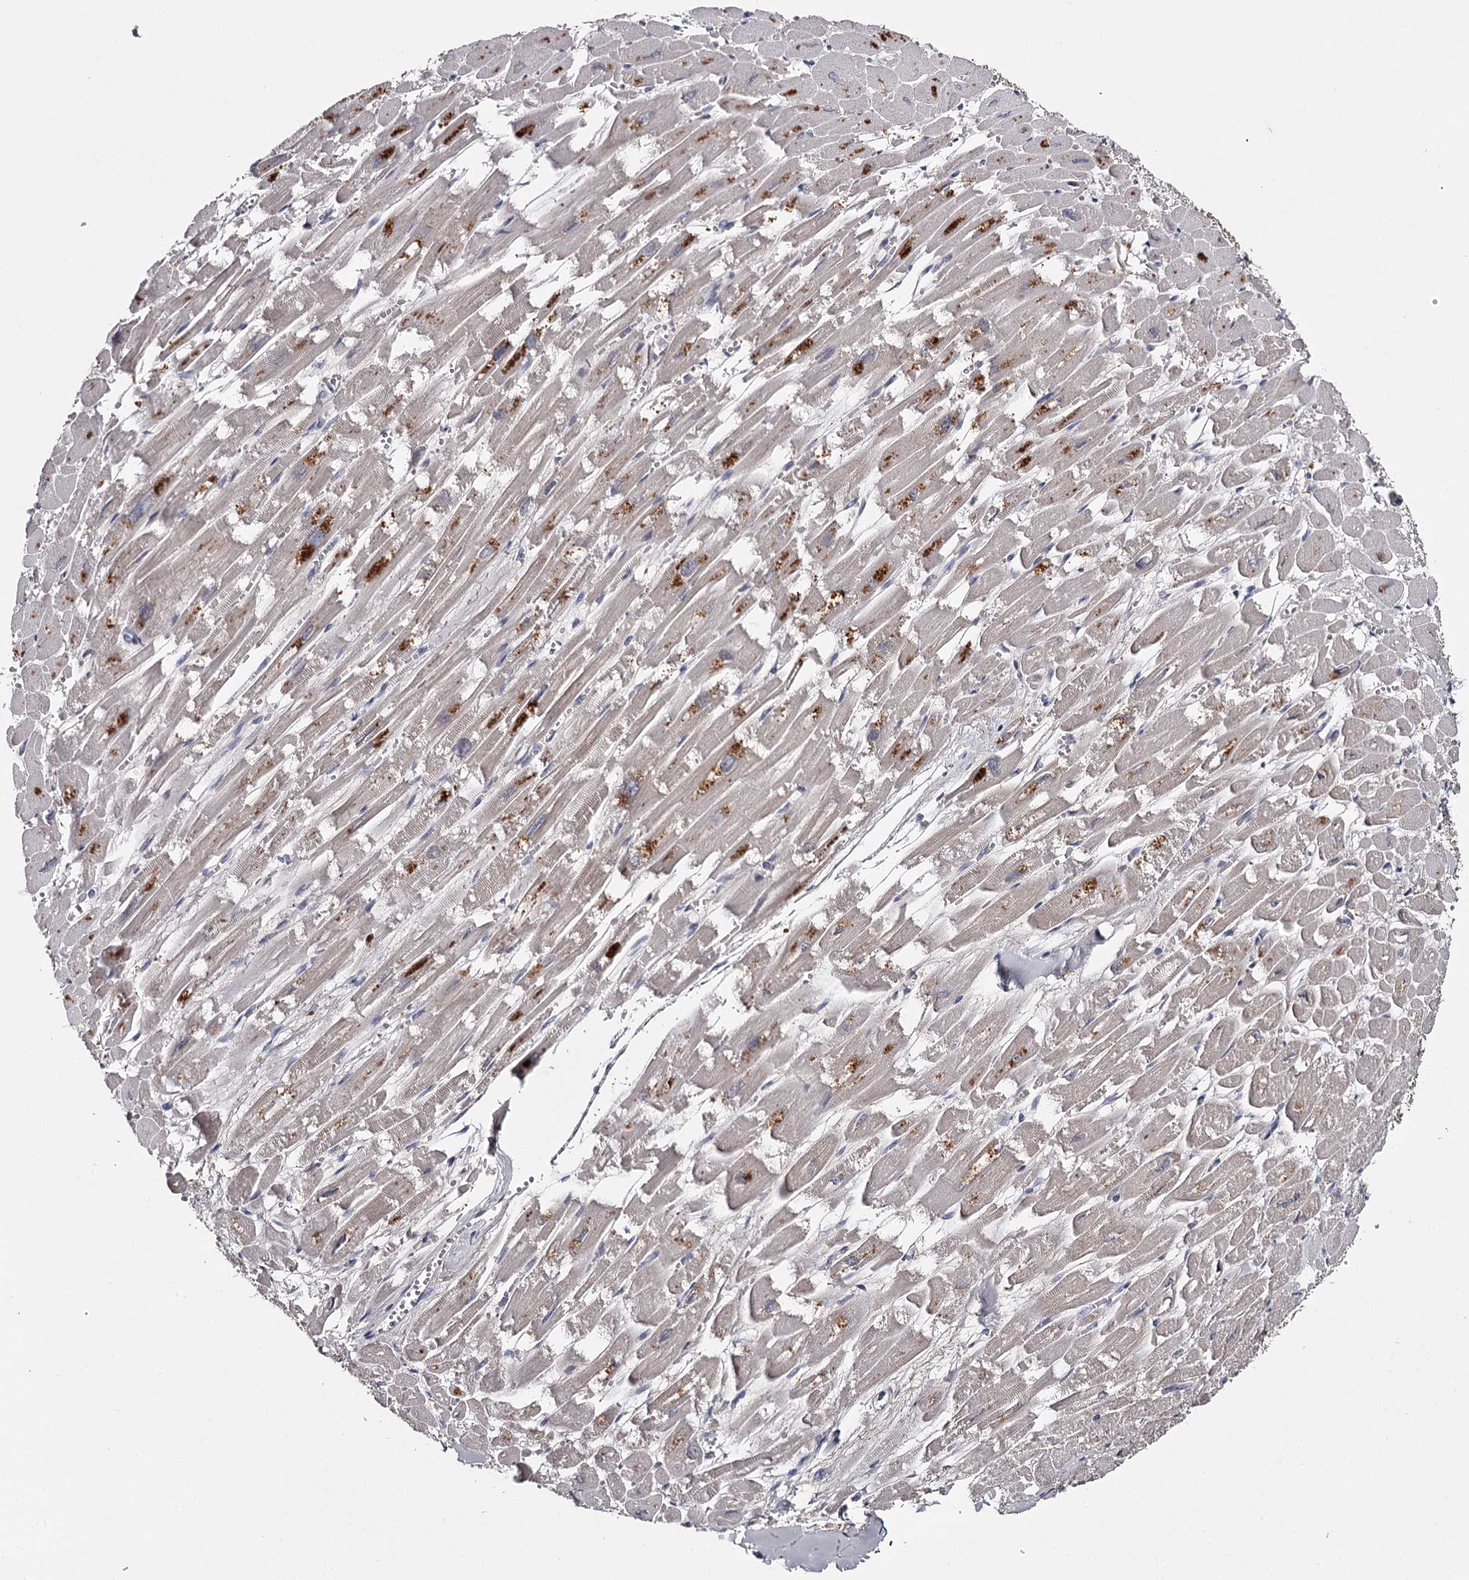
{"staining": {"intensity": "weak", "quantity": "25%-75%", "location": "cytoplasmic/membranous"}, "tissue": "heart muscle", "cell_type": "Cardiomyocytes", "image_type": "normal", "snomed": [{"axis": "morphology", "description": "Normal tissue, NOS"}, {"axis": "topography", "description": "Heart"}], "caption": "Heart muscle stained with a brown dye exhibits weak cytoplasmic/membranous positive expression in approximately 25%-75% of cardiomyocytes.", "gene": "FDXACB1", "patient": {"sex": "male", "age": 54}}